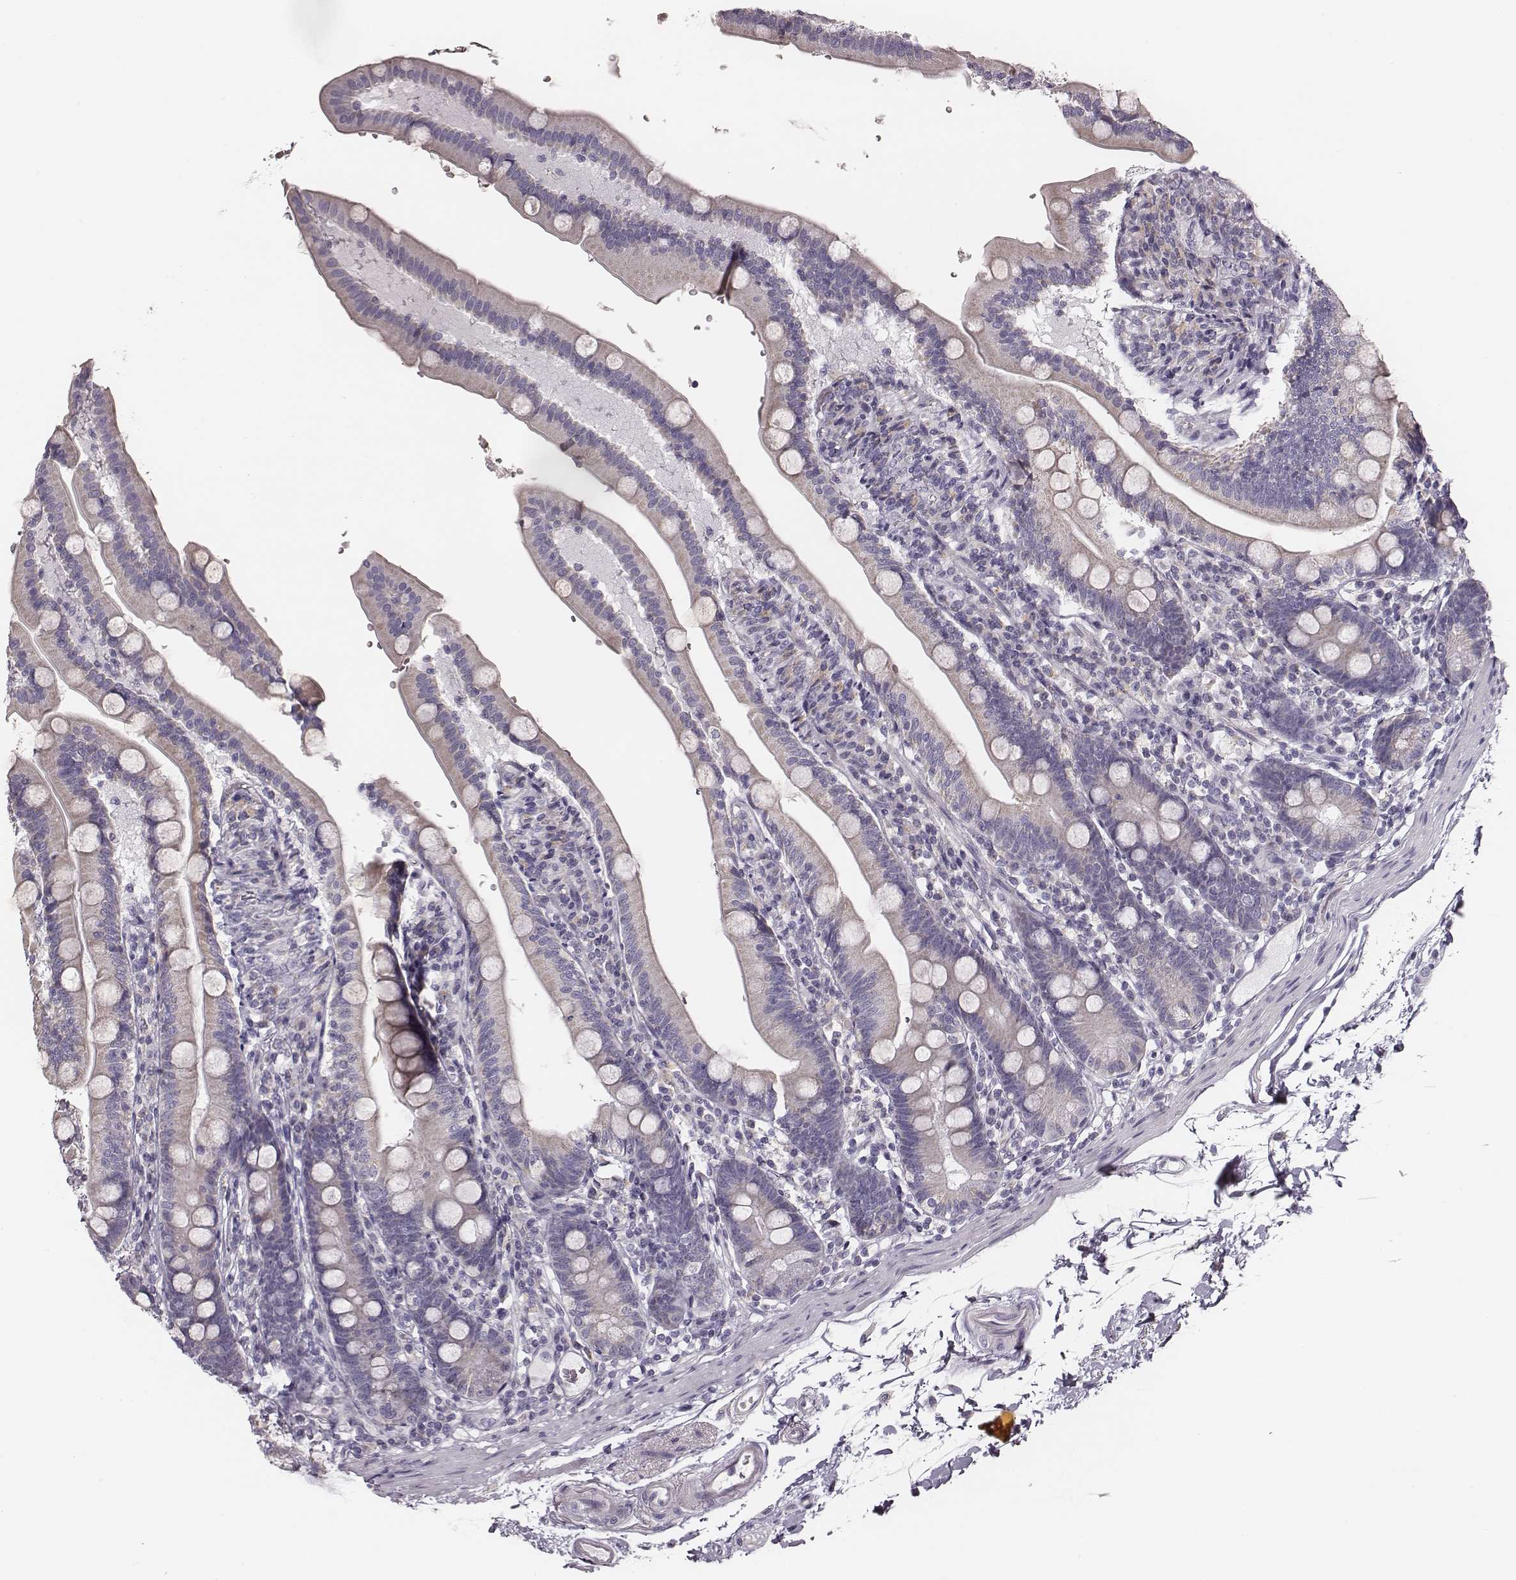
{"staining": {"intensity": "negative", "quantity": "none", "location": "none"}, "tissue": "duodenum", "cell_type": "Glandular cells", "image_type": "normal", "snomed": [{"axis": "morphology", "description": "Normal tissue, NOS"}, {"axis": "topography", "description": "Duodenum"}], "caption": "Duodenum stained for a protein using immunohistochemistry demonstrates no staining glandular cells.", "gene": "UBL4B", "patient": {"sex": "female", "age": 67}}